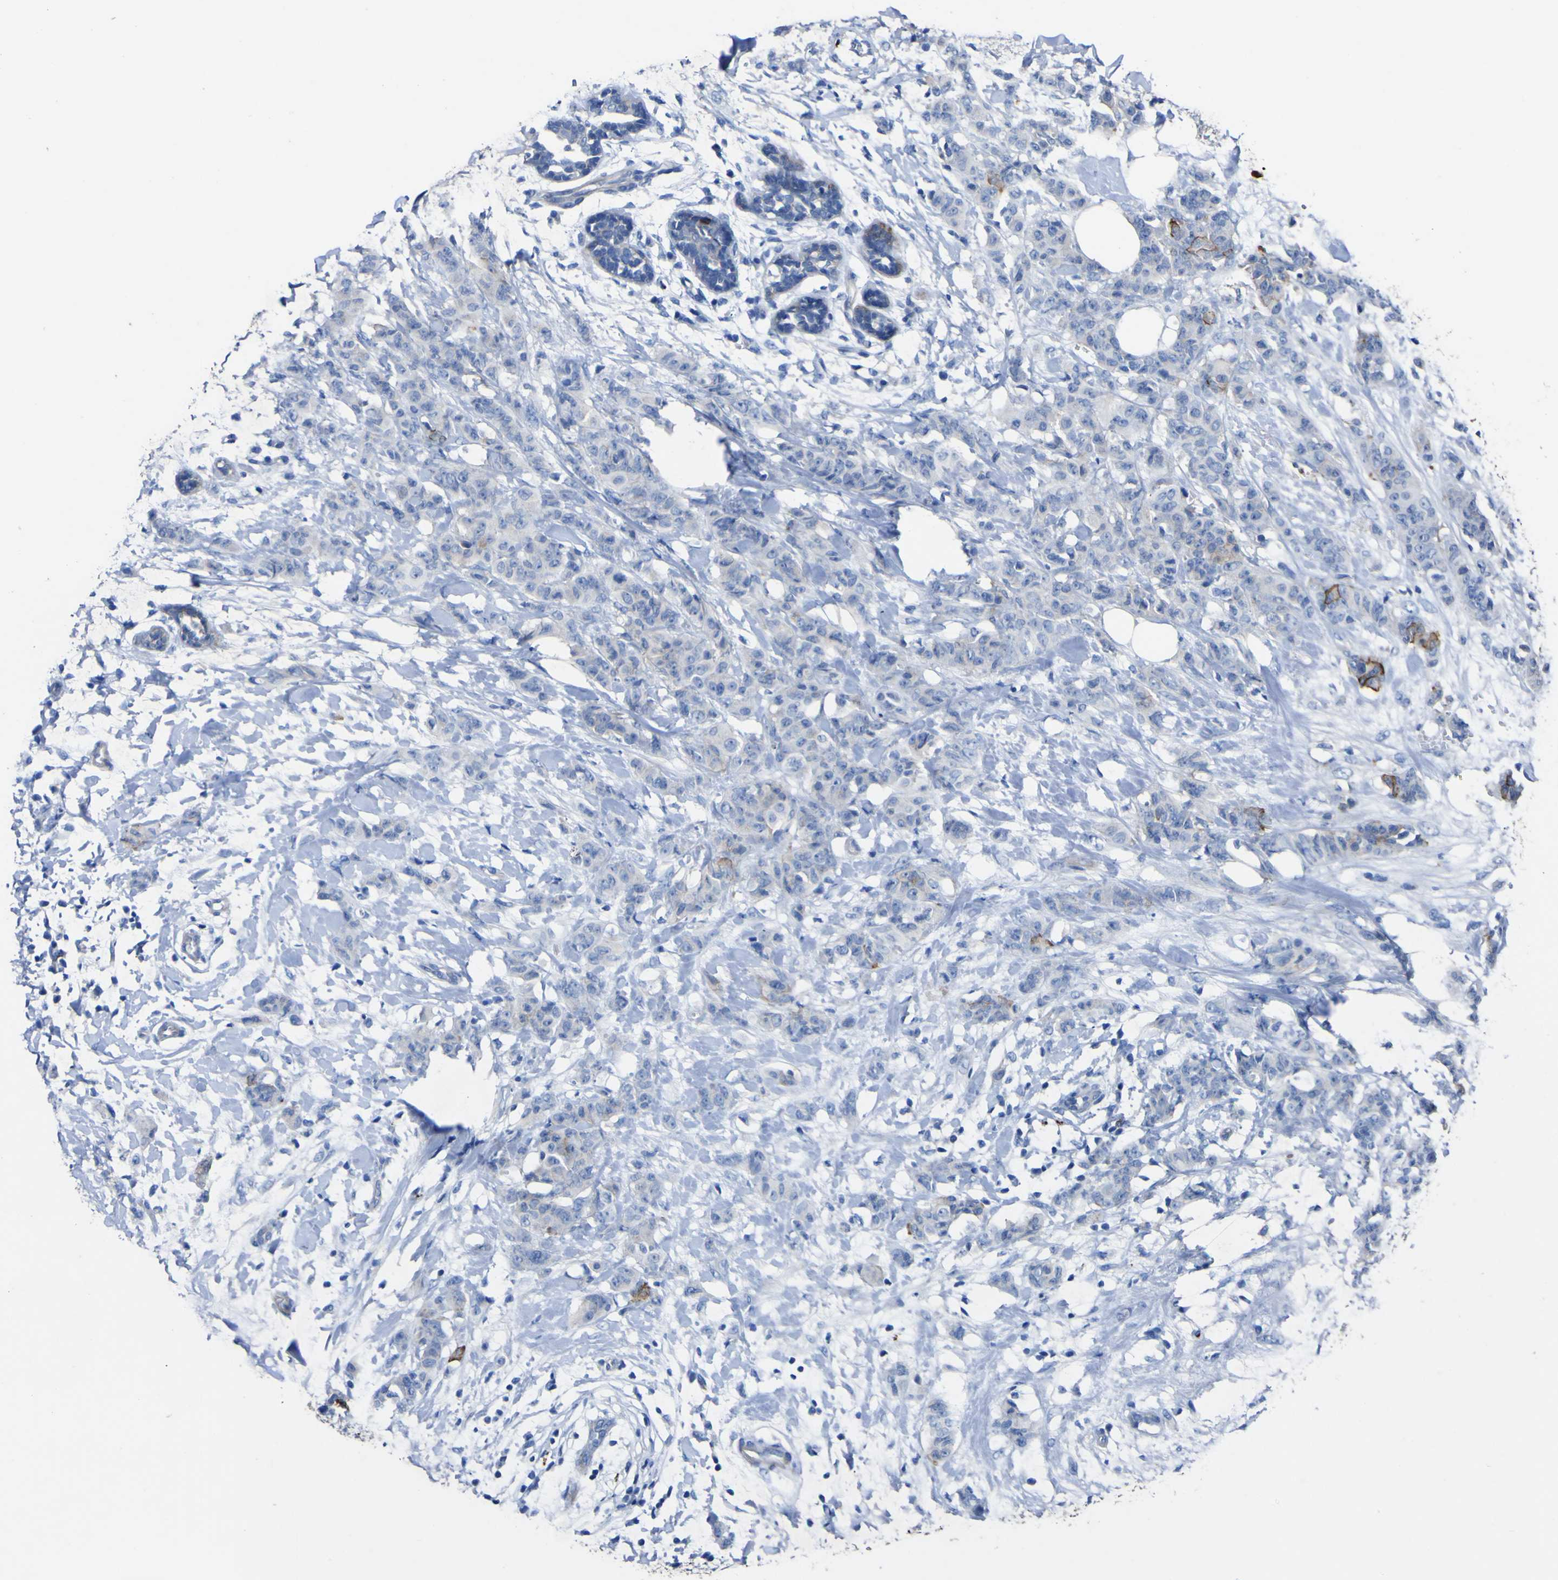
{"staining": {"intensity": "weak", "quantity": "<25%", "location": "cytoplasmic/membranous"}, "tissue": "breast cancer", "cell_type": "Tumor cells", "image_type": "cancer", "snomed": [{"axis": "morphology", "description": "Normal tissue, NOS"}, {"axis": "morphology", "description": "Duct carcinoma"}, {"axis": "topography", "description": "Breast"}], "caption": "The photomicrograph reveals no significant positivity in tumor cells of breast cancer.", "gene": "AGO4", "patient": {"sex": "female", "age": 40}}